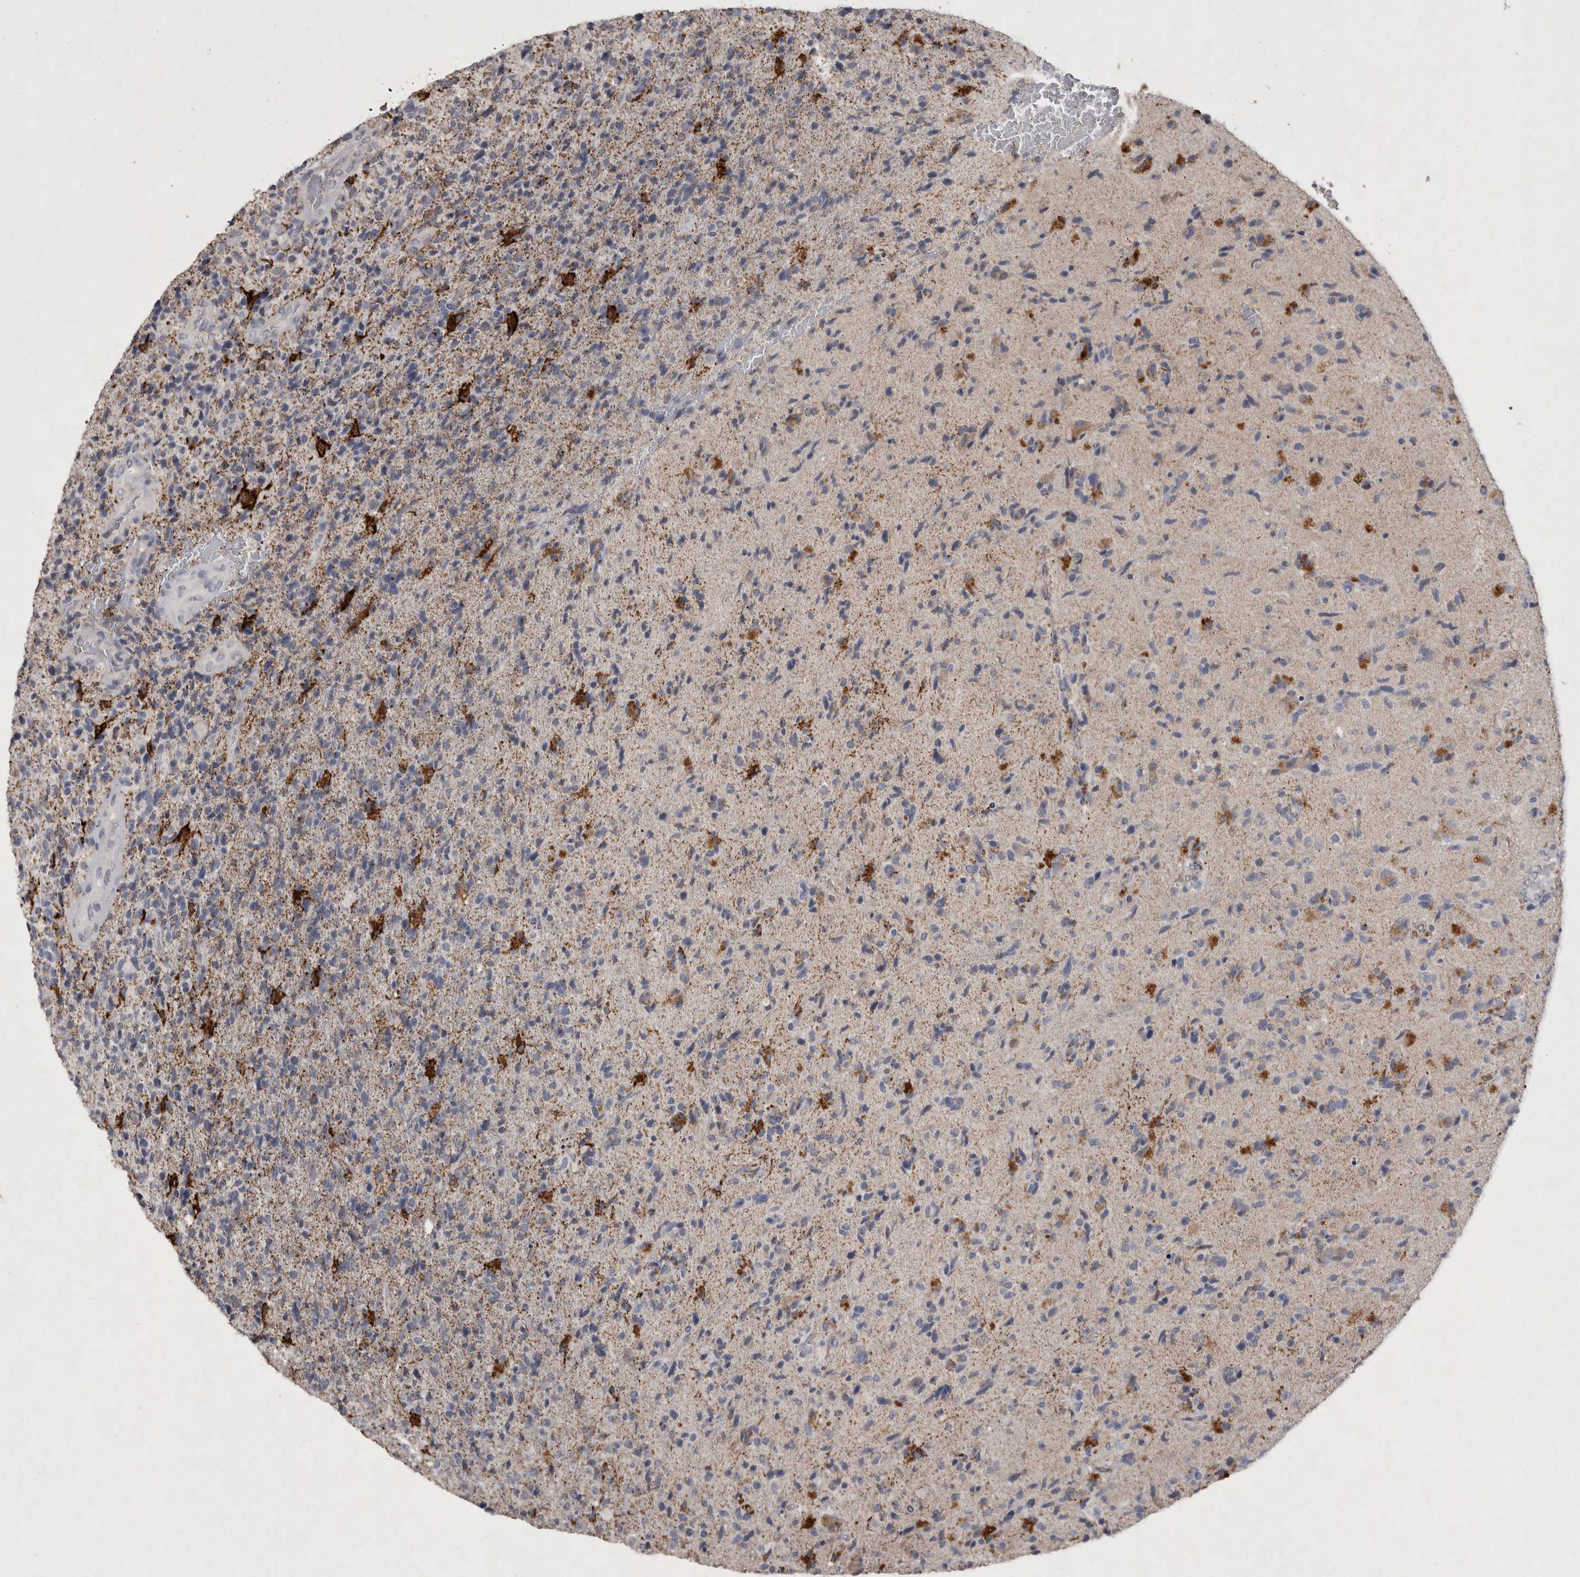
{"staining": {"intensity": "negative", "quantity": "none", "location": "none"}, "tissue": "glioma", "cell_type": "Tumor cells", "image_type": "cancer", "snomed": [{"axis": "morphology", "description": "Glioma, malignant, High grade"}, {"axis": "topography", "description": "Brain"}], "caption": "Immunohistochemical staining of malignant glioma (high-grade) demonstrates no significant expression in tumor cells. (IHC, brightfield microscopy, high magnification).", "gene": "DKK3", "patient": {"sex": "male", "age": 72}}